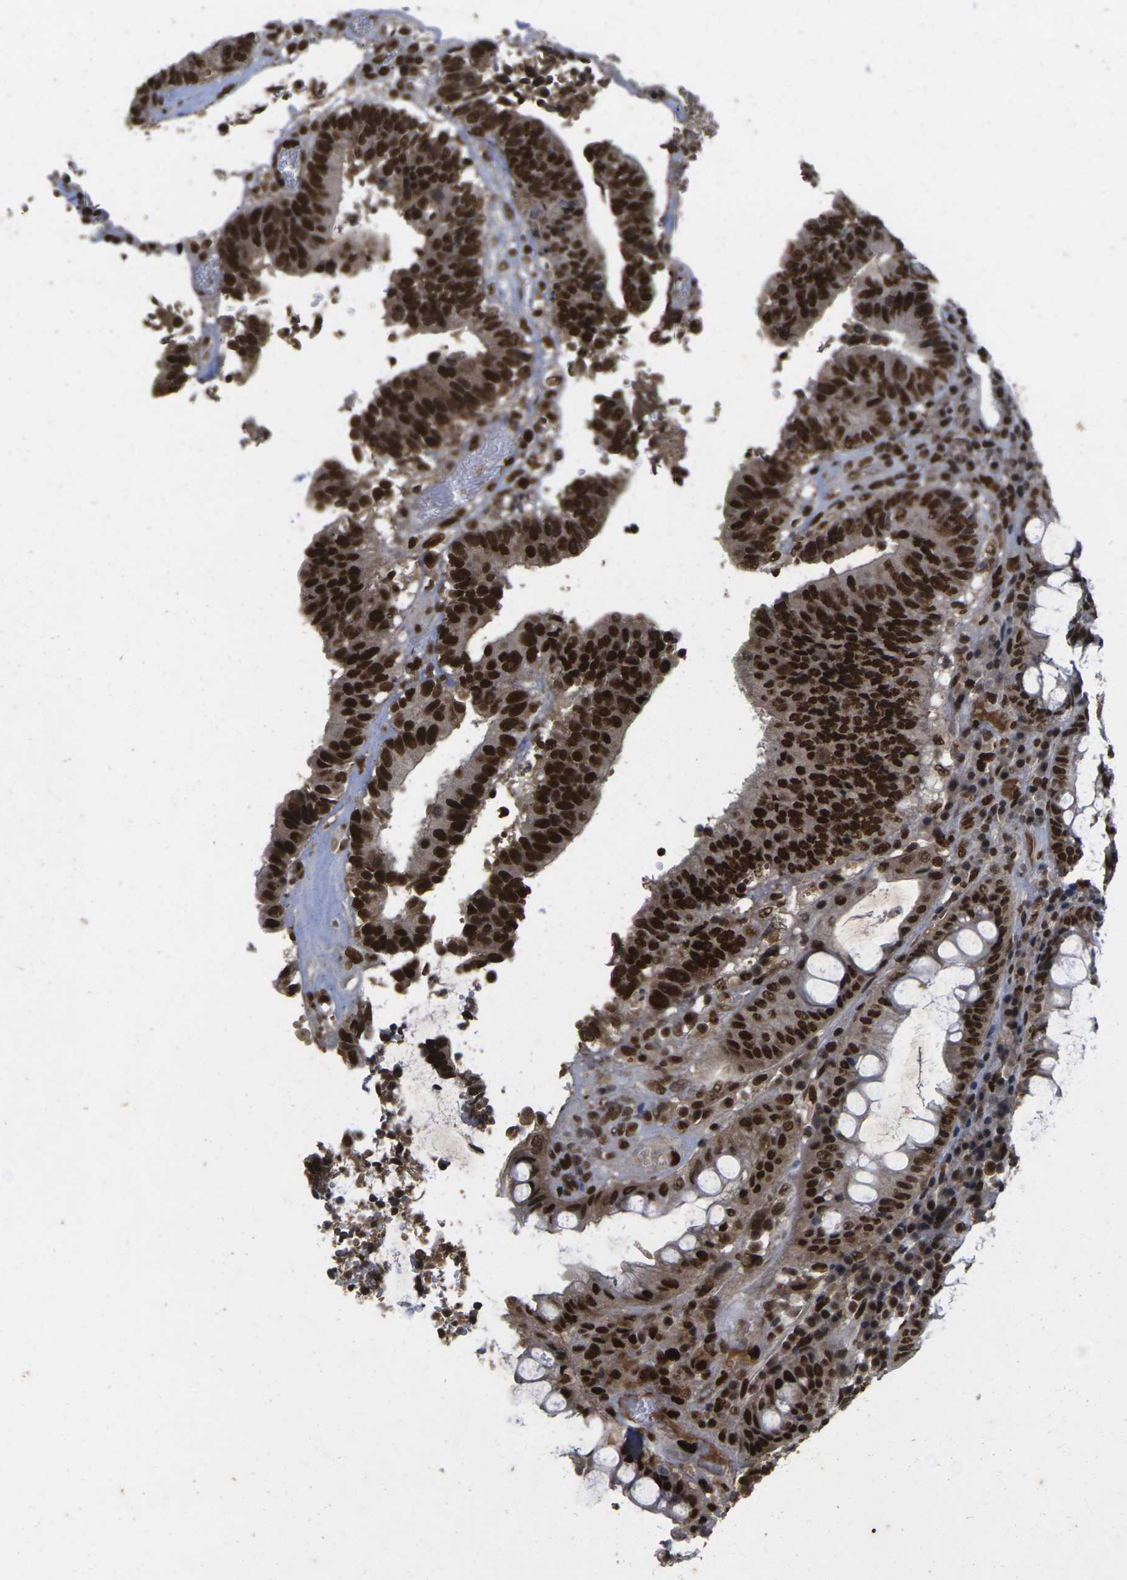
{"staining": {"intensity": "strong", "quantity": ">75%", "location": "nuclear"}, "tissue": "colorectal cancer", "cell_type": "Tumor cells", "image_type": "cancer", "snomed": [{"axis": "morphology", "description": "Adenocarcinoma, NOS"}, {"axis": "topography", "description": "Rectum"}], "caption": "Immunohistochemical staining of adenocarcinoma (colorectal) exhibits high levels of strong nuclear staining in approximately >75% of tumor cells.", "gene": "GTF2E1", "patient": {"sex": "male", "age": 72}}